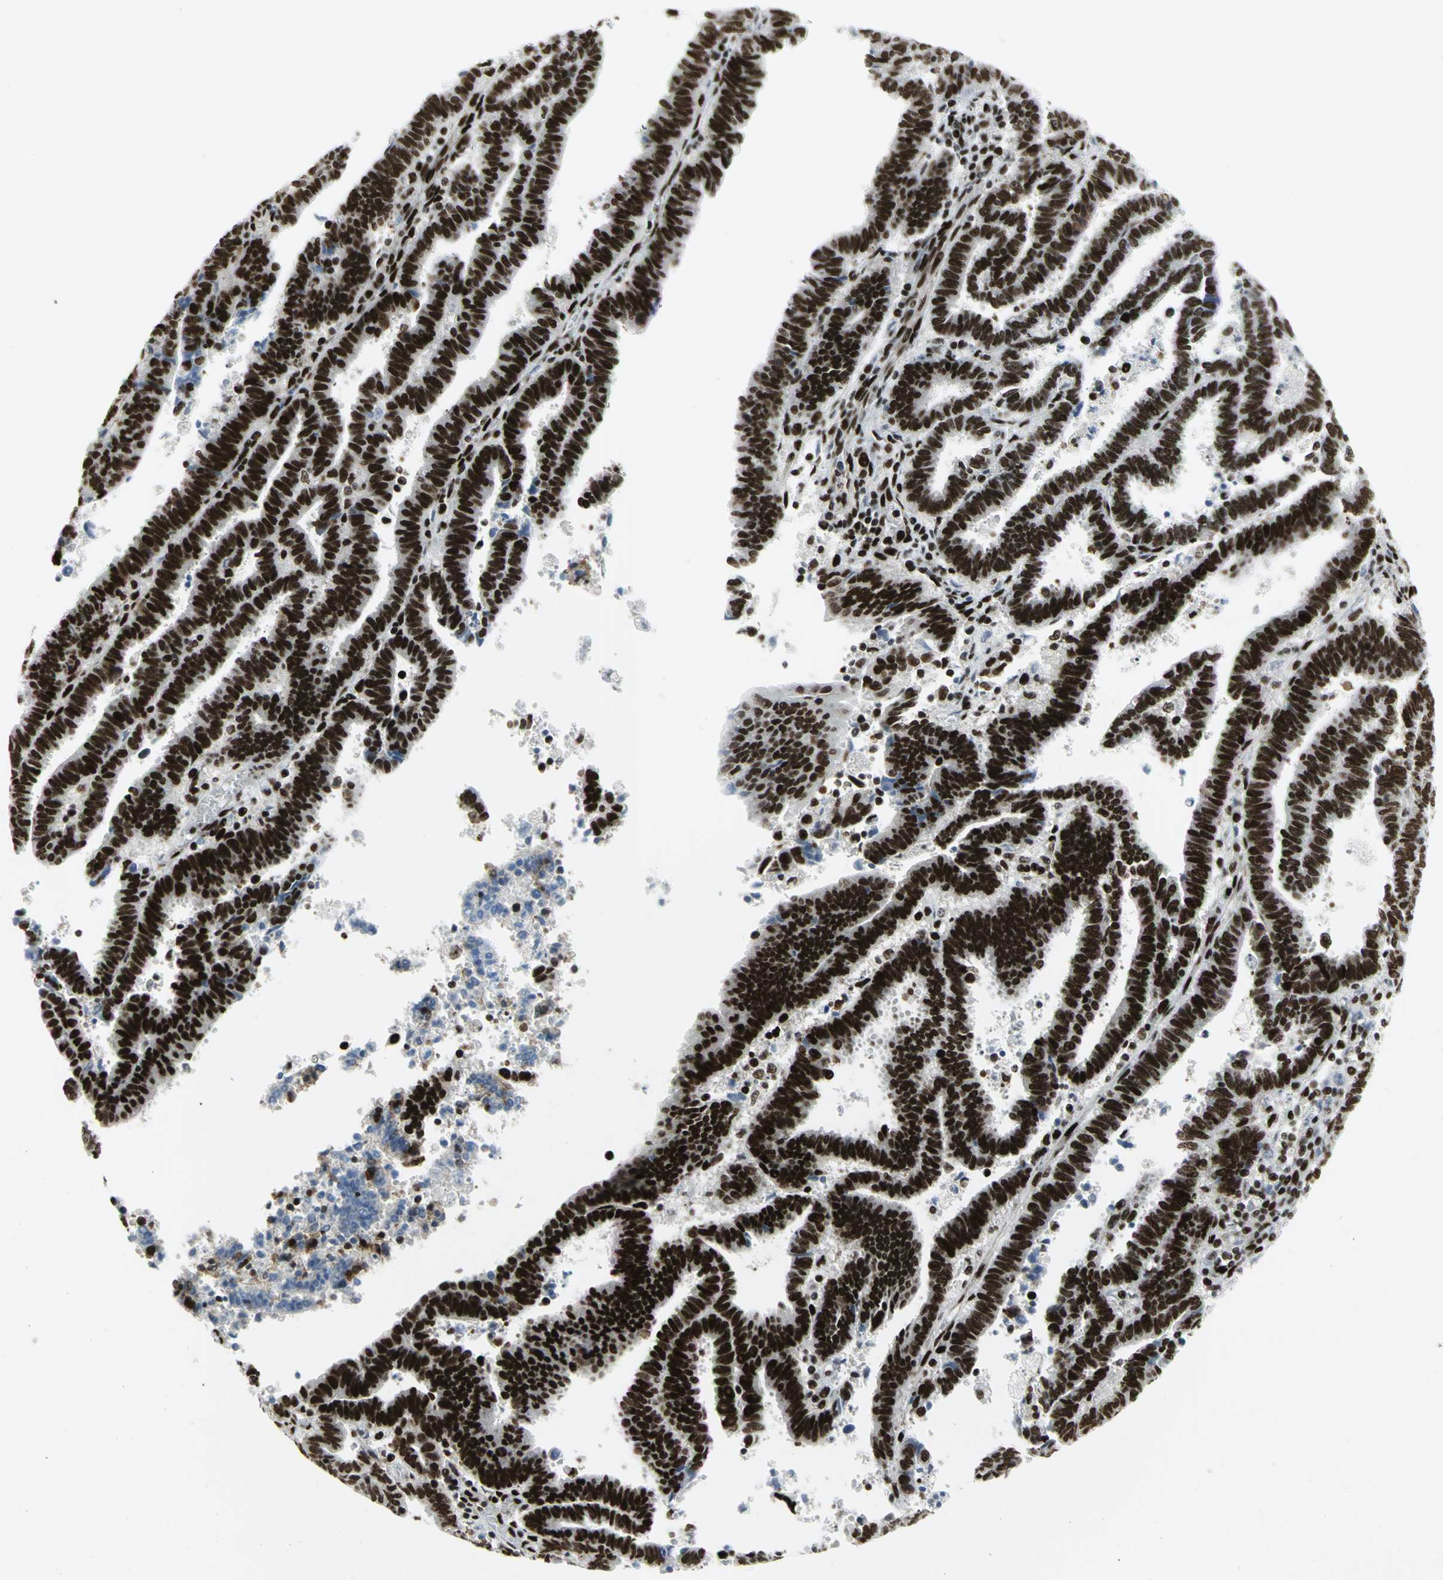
{"staining": {"intensity": "strong", "quantity": ">75%", "location": "nuclear"}, "tissue": "endometrial cancer", "cell_type": "Tumor cells", "image_type": "cancer", "snomed": [{"axis": "morphology", "description": "Adenocarcinoma, NOS"}, {"axis": "topography", "description": "Uterus"}], "caption": "This photomicrograph displays adenocarcinoma (endometrial) stained with immunohistochemistry to label a protein in brown. The nuclear of tumor cells show strong positivity for the protein. Nuclei are counter-stained blue.", "gene": "SMARCA4", "patient": {"sex": "female", "age": 83}}